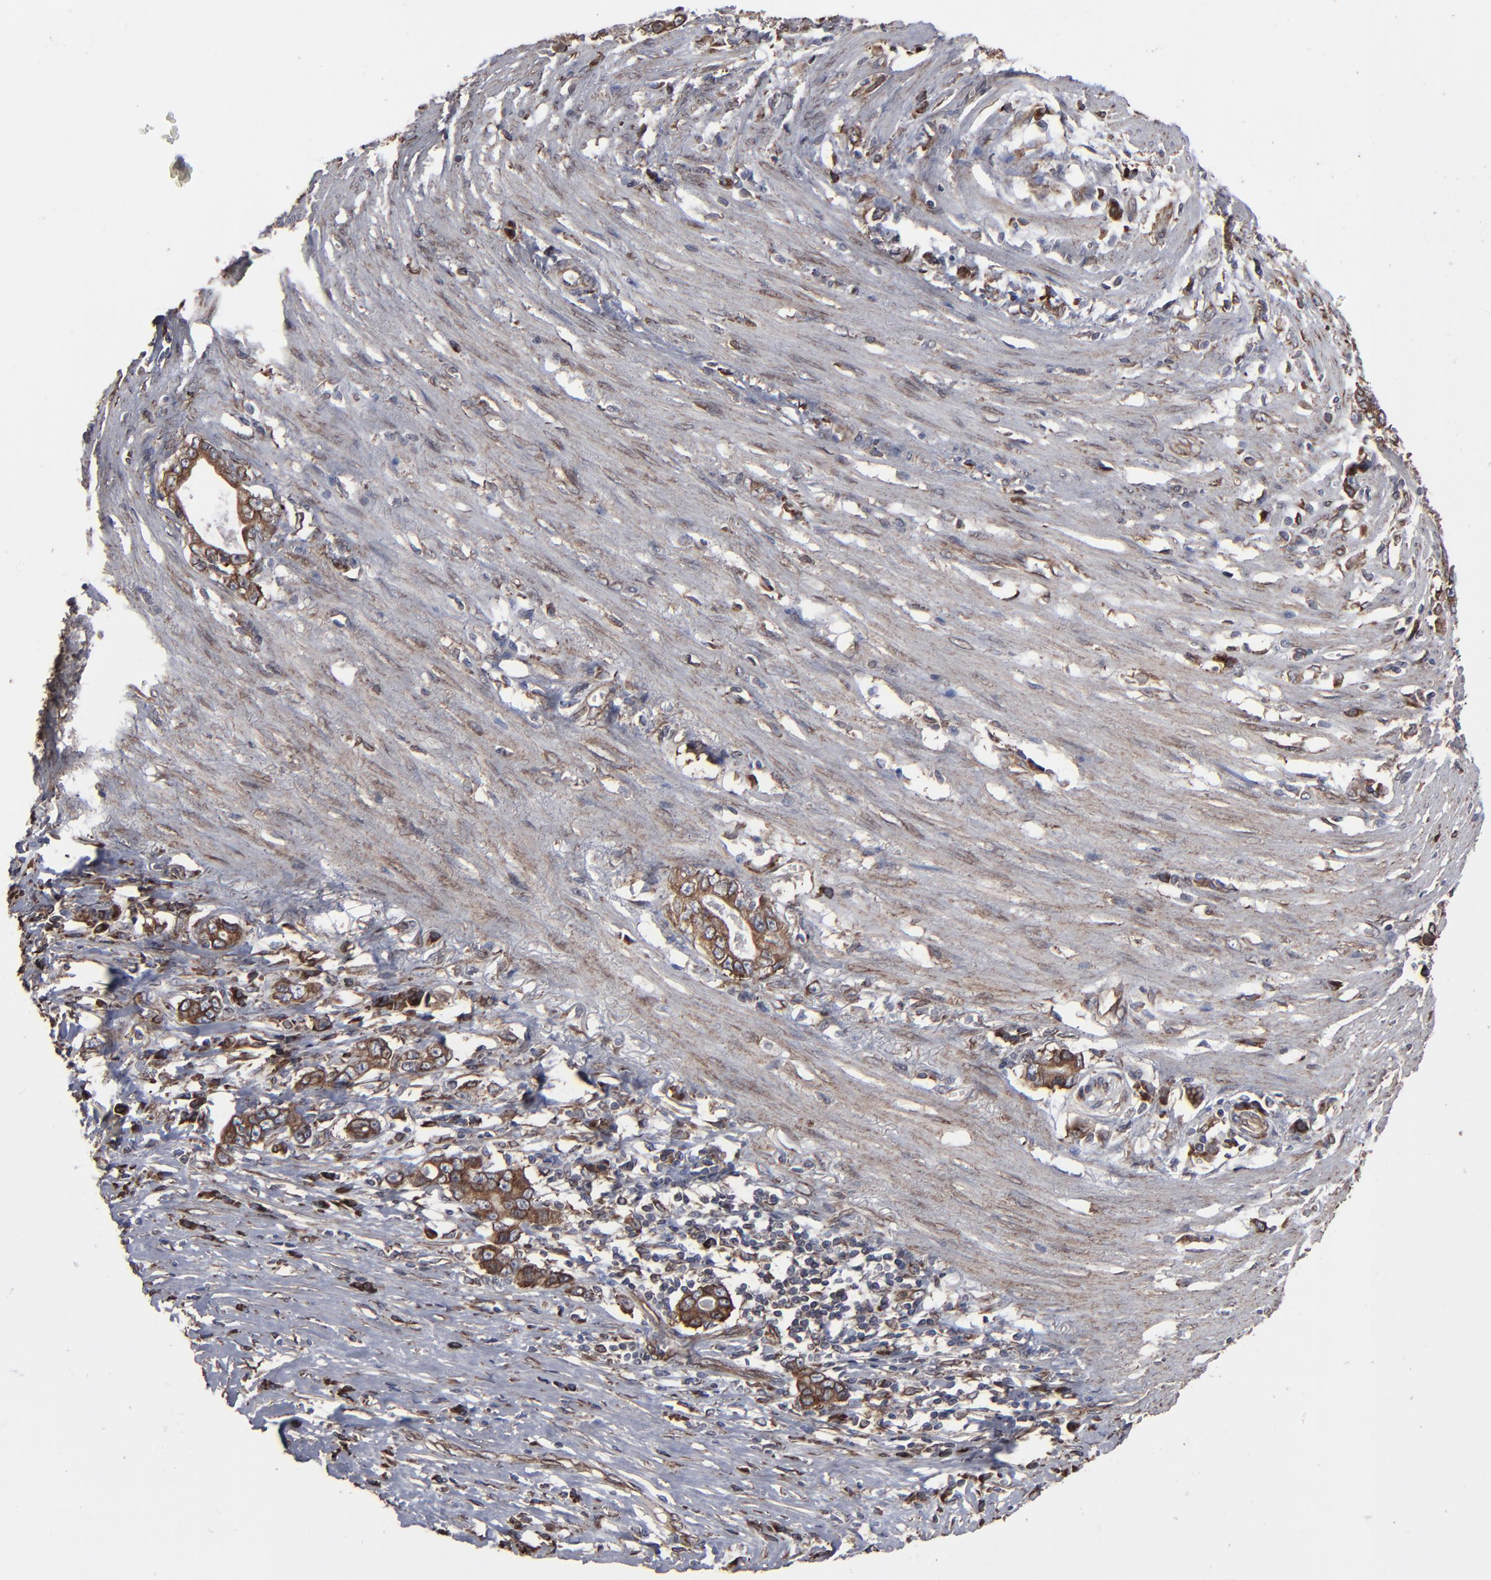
{"staining": {"intensity": "moderate", "quantity": ">75%", "location": "cytoplasmic/membranous"}, "tissue": "stomach cancer", "cell_type": "Tumor cells", "image_type": "cancer", "snomed": [{"axis": "morphology", "description": "Adenocarcinoma, NOS"}, {"axis": "topography", "description": "Stomach, lower"}], "caption": "Moderate cytoplasmic/membranous staining is present in approximately >75% of tumor cells in adenocarcinoma (stomach). Nuclei are stained in blue.", "gene": "CNIH1", "patient": {"sex": "female", "age": 72}}